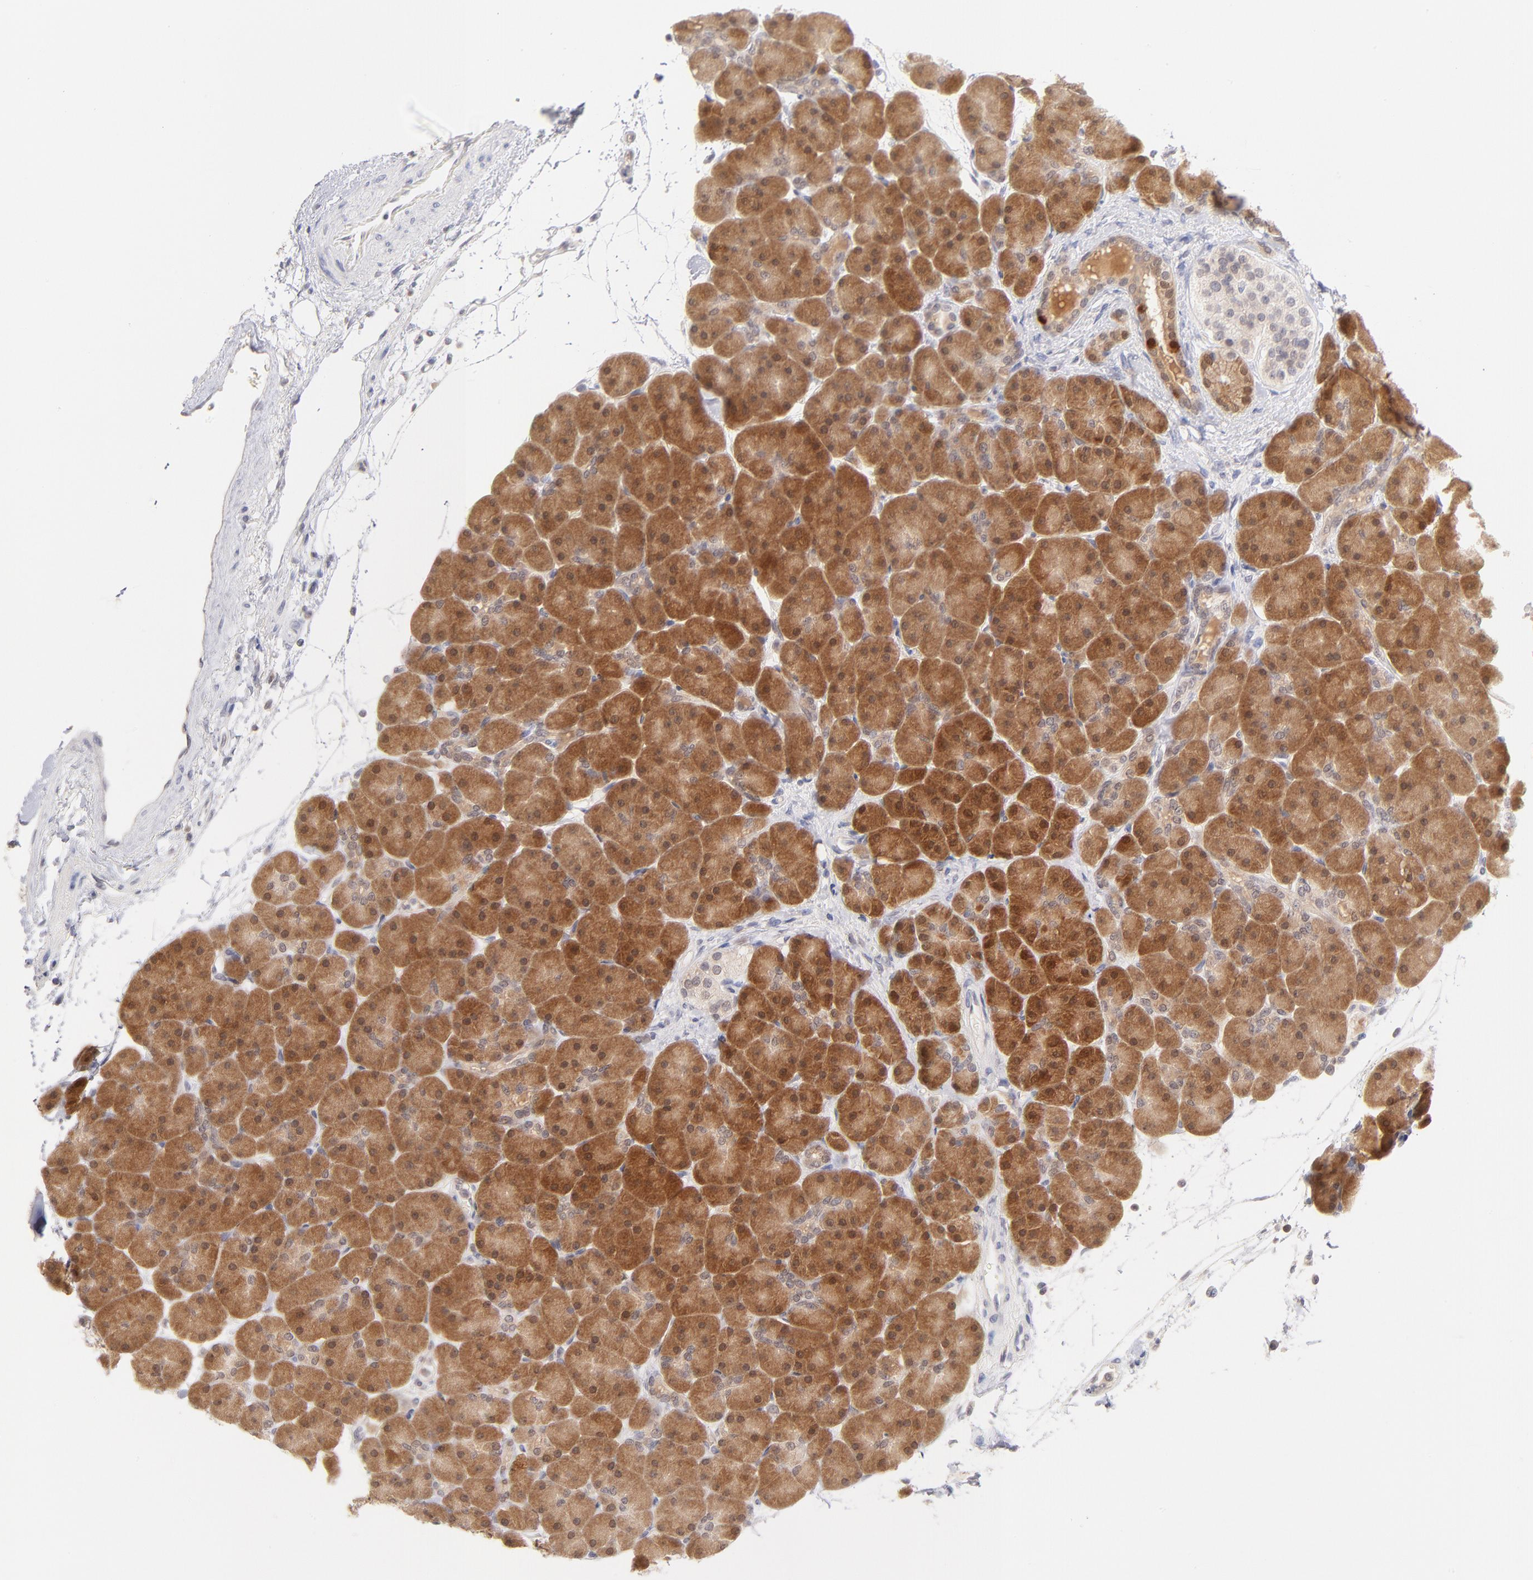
{"staining": {"intensity": "moderate", "quantity": ">75%", "location": "cytoplasmic/membranous"}, "tissue": "pancreas", "cell_type": "Exocrine glandular cells", "image_type": "normal", "snomed": [{"axis": "morphology", "description": "Normal tissue, NOS"}, {"axis": "topography", "description": "Pancreas"}], "caption": "This histopathology image reveals immunohistochemistry staining of unremarkable pancreas, with medium moderate cytoplasmic/membranous expression in approximately >75% of exocrine glandular cells.", "gene": "CASP6", "patient": {"sex": "male", "age": 66}}